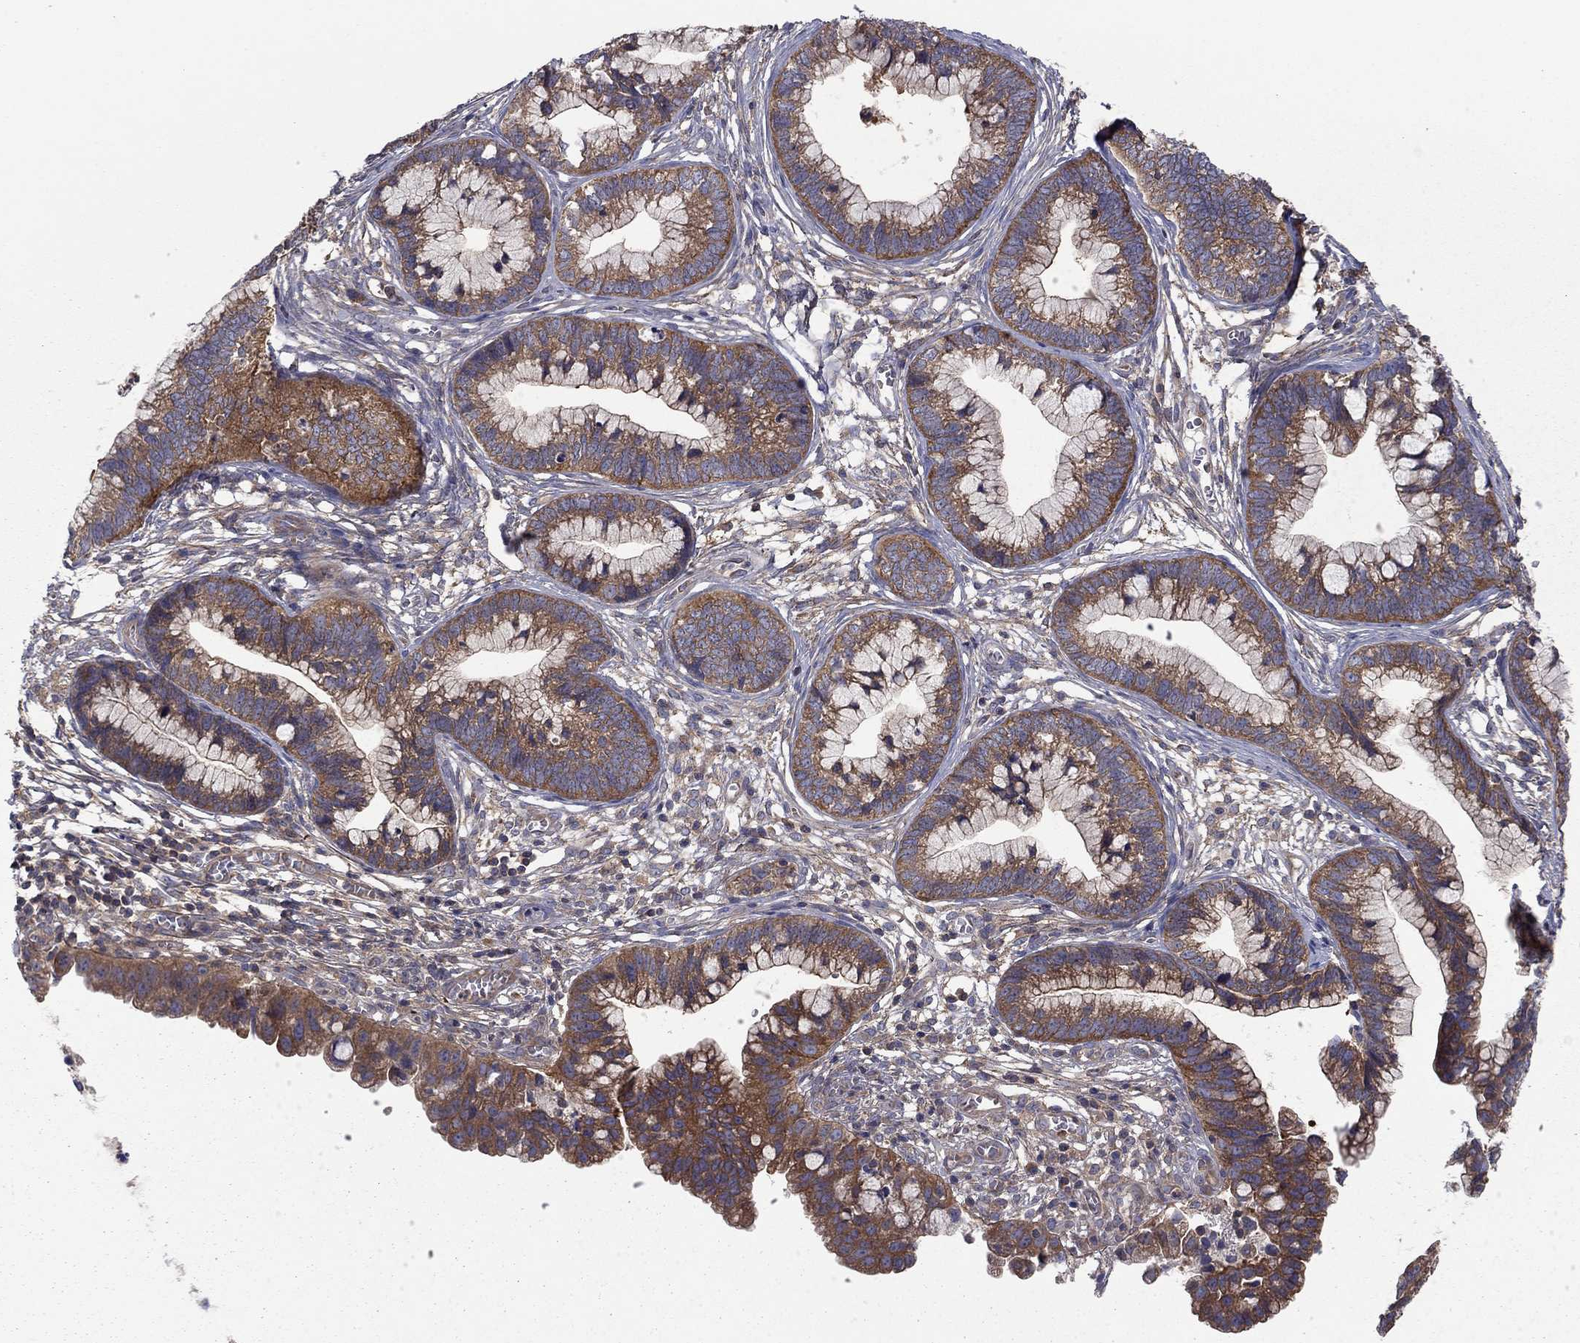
{"staining": {"intensity": "moderate", "quantity": ">75%", "location": "cytoplasmic/membranous"}, "tissue": "cervical cancer", "cell_type": "Tumor cells", "image_type": "cancer", "snomed": [{"axis": "morphology", "description": "Adenocarcinoma, NOS"}, {"axis": "topography", "description": "Cervix"}], "caption": "Cervical adenocarcinoma stained for a protein reveals moderate cytoplasmic/membranous positivity in tumor cells.", "gene": "RNF123", "patient": {"sex": "female", "age": 44}}